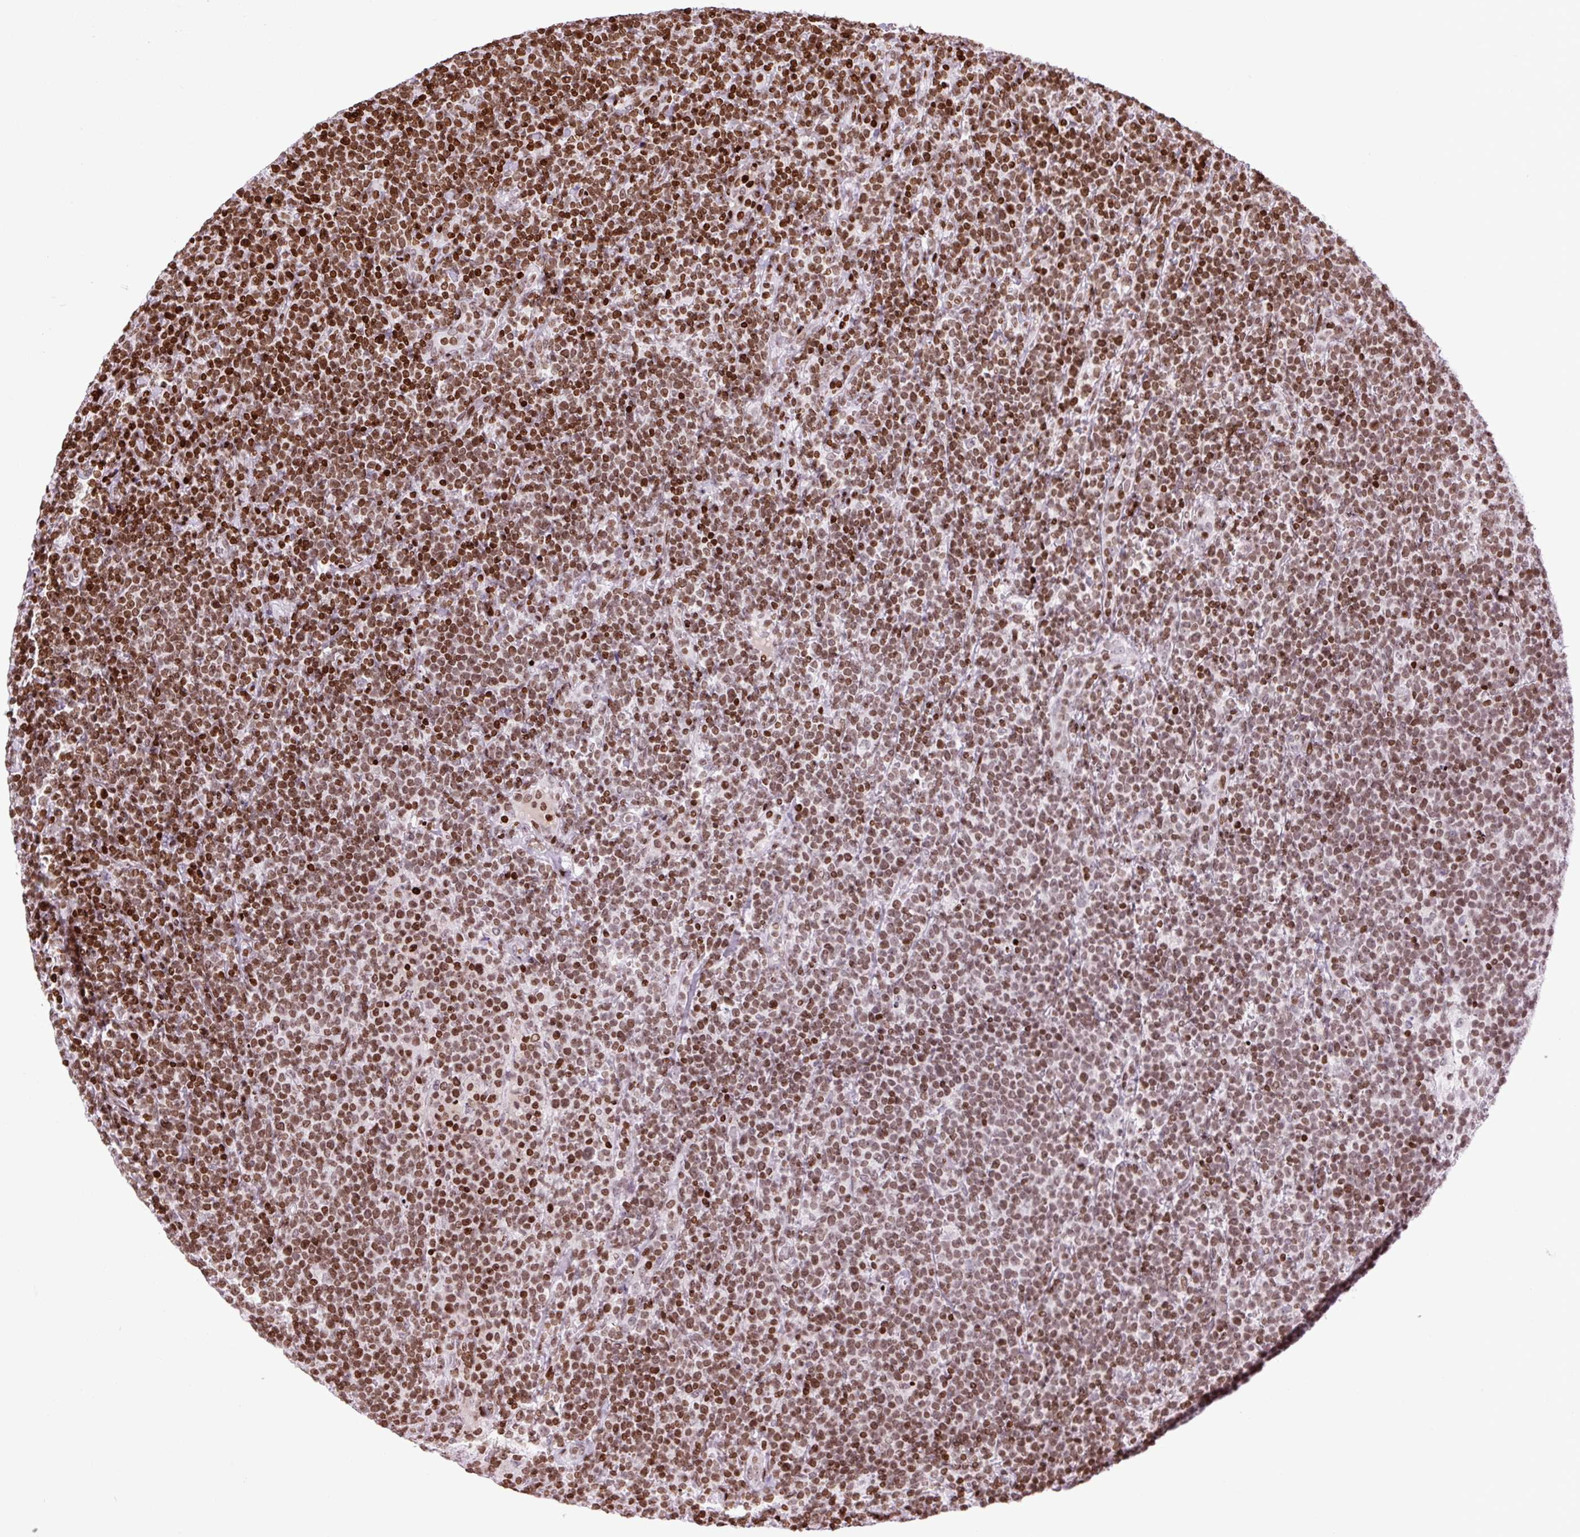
{"staining": {"intensity": "strong", "quantity": ">75%", "location": "nuclear"}, "tissue": "lymphoma", "cell_type": "Tumor cells", "image_type": "cancer", "snomed": [{"axis": "morphology", "description": "Malignant lymphoma, non-Hodgkin's type, High grade"}, {"axis": "topography", "description": "Lymph node"}], "caption": "This is an image of immunohistochemistry (IHC) staining of lymphoma, which shows strong positivity in the nuclear of tumor cells.", "gene": "H1-3", "patient": {"sex": "male", "age": 61}}